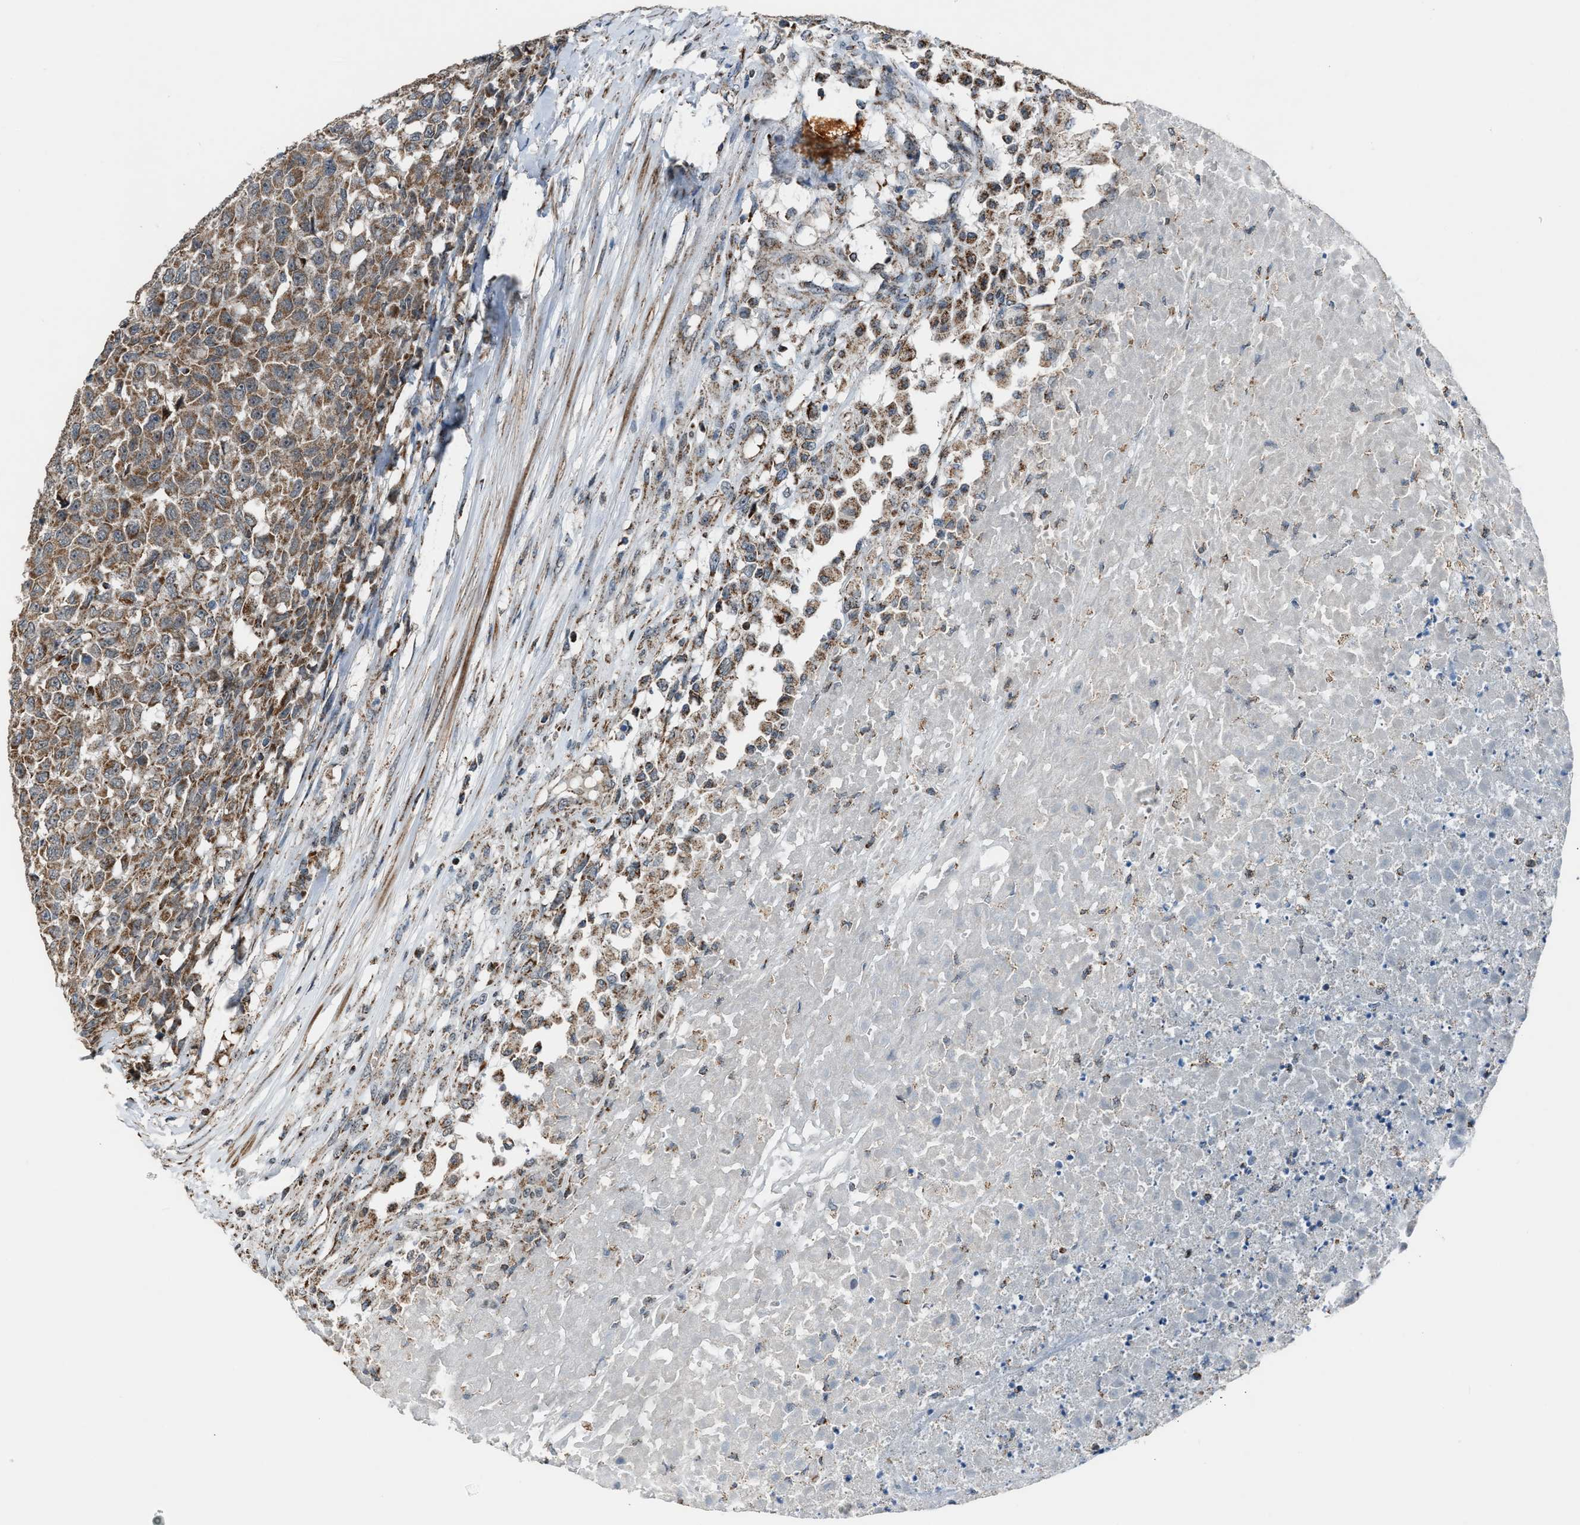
{"staining": {"intensity": "moderate", "quantity": ">75%", "location": "cytoplasmic/membranous"}, "tissue": "testis cancer", "cell_type": "Tumor cells", "image_type": "cancer", "snomed": [{"axis": "morphology", "description": "Seminoma, NOS"}, {"axis": "topography", "description": "Testis"}], "caption": "Protein analysis of testis cancer (seminoma) tissue exhibits moderate cytoplasmic/membranous expression in about >75% of tumor cells.", "gene": "CHN2", "patient": {"sex": "male", "age": 59}}